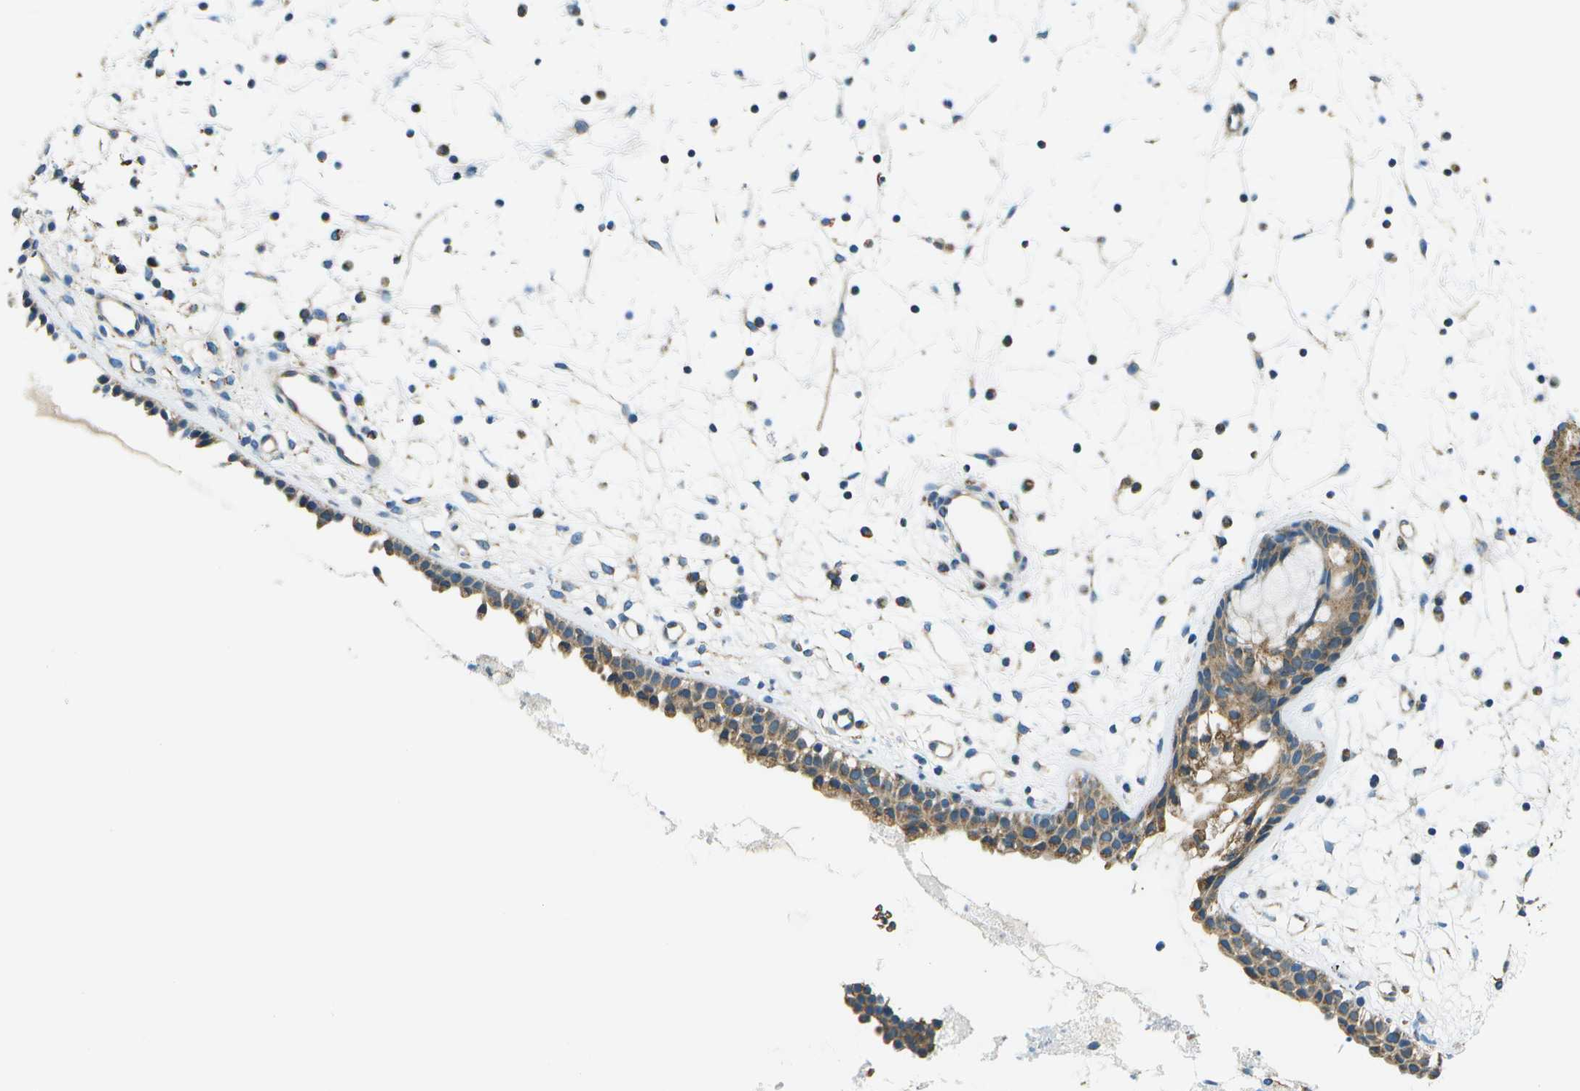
{"staining": {"intensity": "weak", "quantity": "25%-75%", "location": "cytoplasmic/membranous"}, "tissue": "nasopharynx", "cell_type": "Respiratory epithelial cells", "image_type": "normal", "snomed": [{"axis": "morphology", "description": "Normal tissue, NOS"}, {"axis": "topography", "description": "Nasopharynx"}], "caption": "DAB (3,3'-diaminobenzidine) immunohistochemical staining of normal human nasopharynx demonstrates weak cytoplasmic/membranous protein positivity in approximately 25%-75% of respiratory epithelial cells. The staining was performed using DAB (3,3'-diaminobenzidine) to visualize the protein expression in brown, while the nuclei were stained in blue with hematoxylin (Magnification: 20x).", "gene": "TMEM51", "patient": {"sex": "male", "age": 21}}